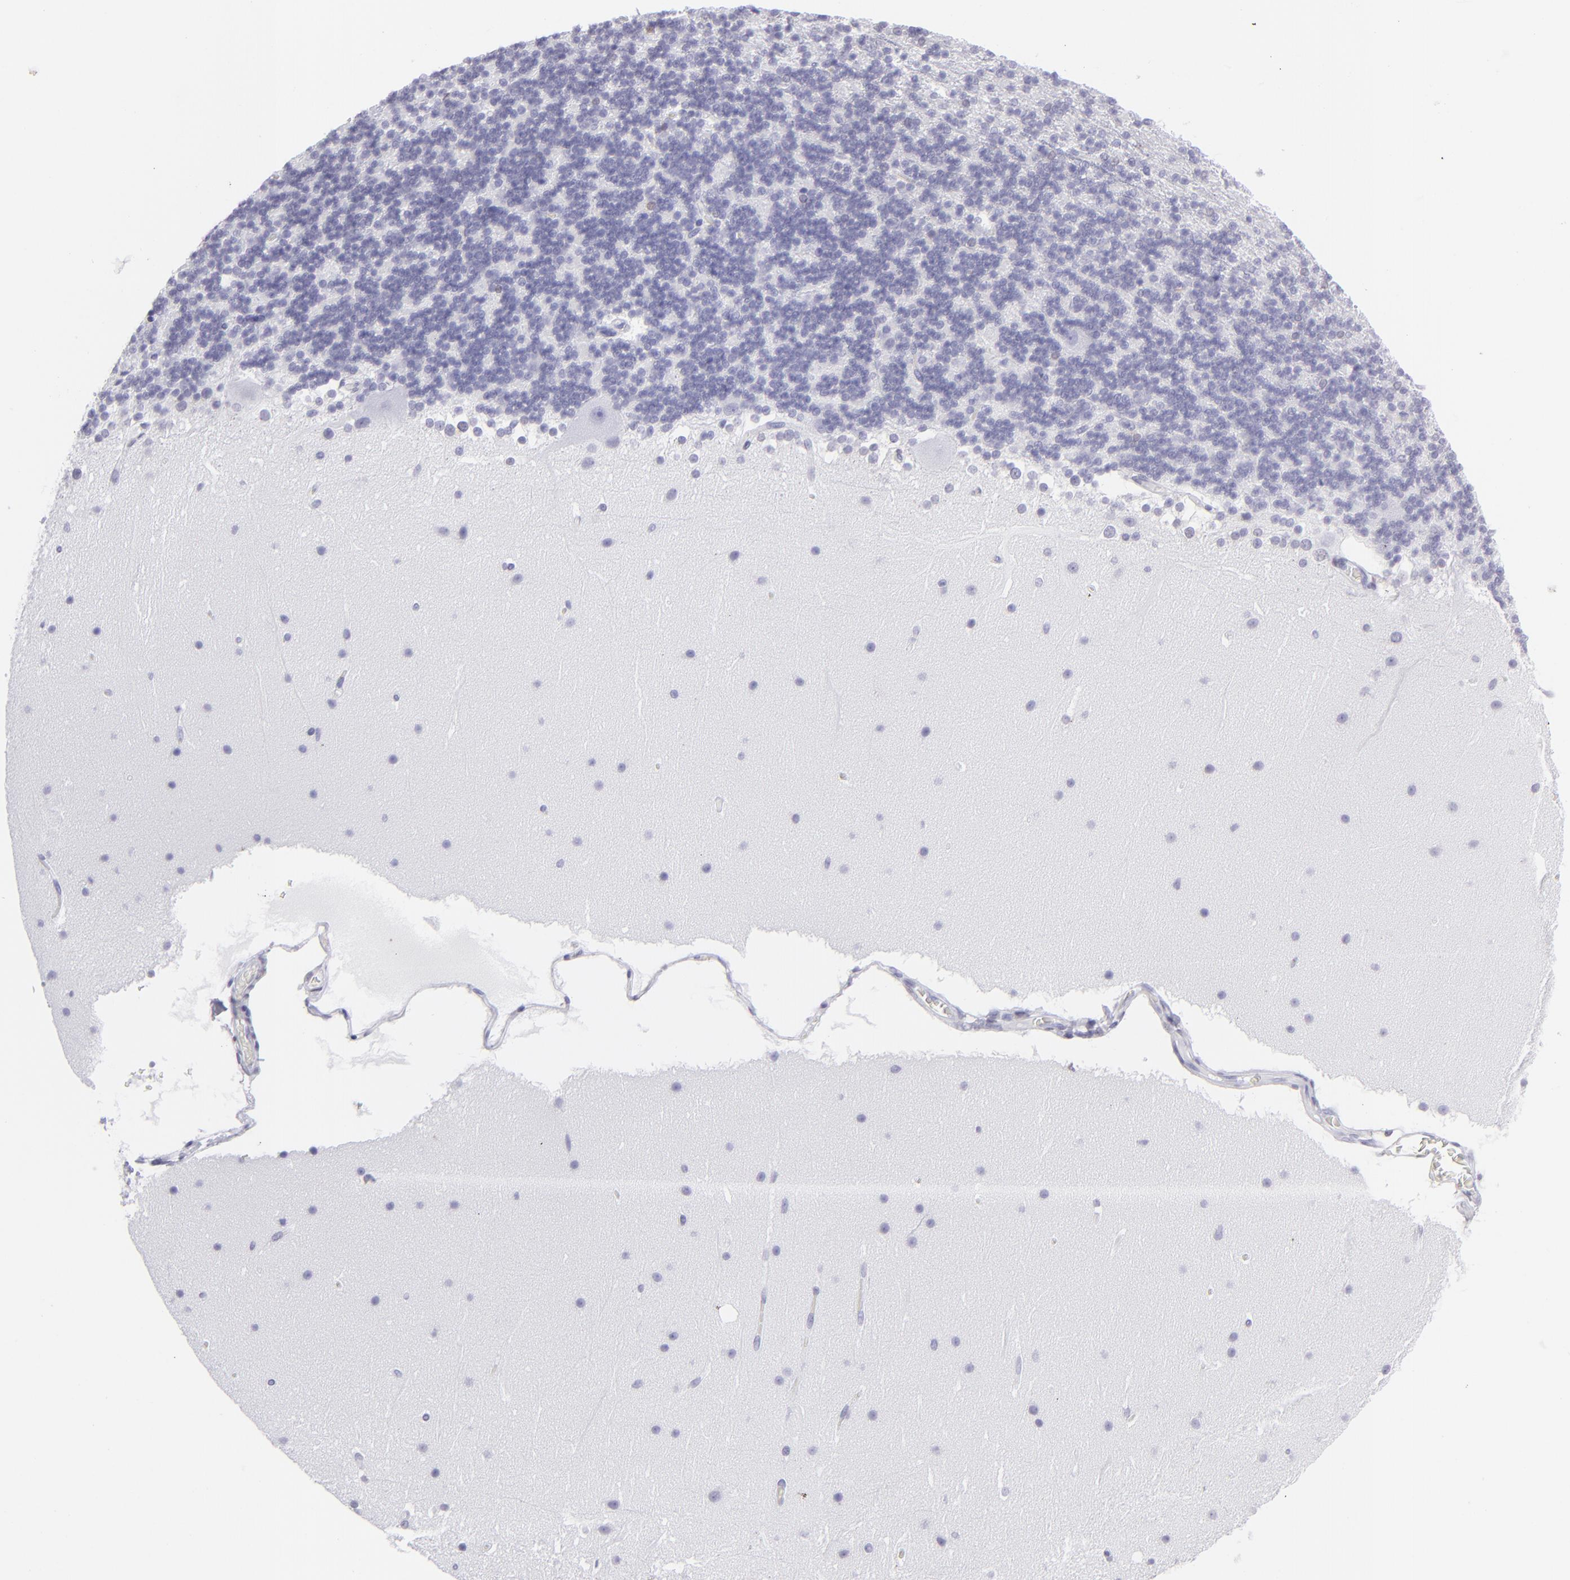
{"staining": {"intensity": "negative", "quantity": "none", "location": "none"}, "tissue": "cerebellum", "cell_type": "Cells in granular layer", "image_type": "normal", "snomed": [{"axis": "morphology", "description": "Normal tissue, NOS"}, {"axis": "topography", "description": "Cerebellum"}], "caption": "An IHC photomicrograph of normal cerebellum is shown. There is no staining in cells in granular layer of cerebellum.", "gene": "MITF", "patient": {"sex": "female", "age": 19}}